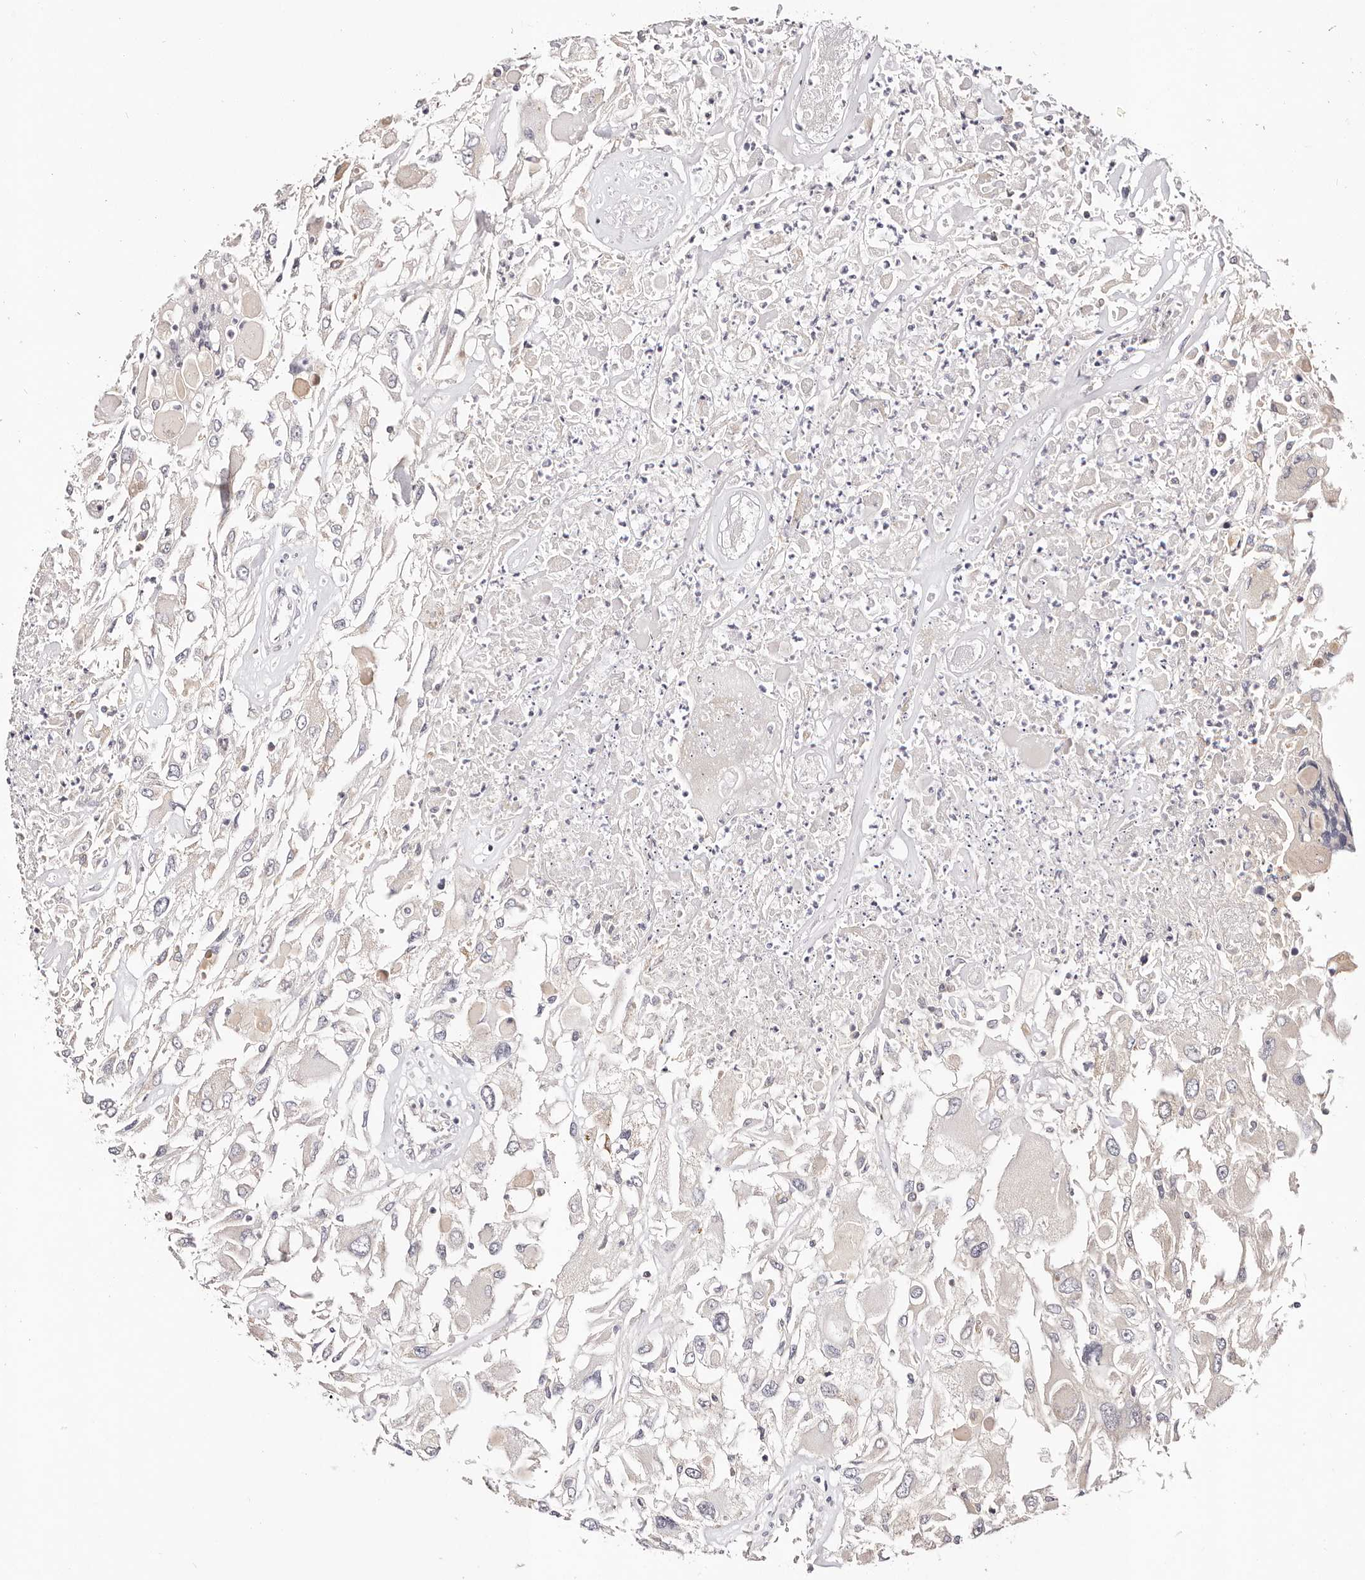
{"staining": {"intensity": "negative", "quantity": "none", "location": "none"}, "tissue": "renal cancer", "cell_type": "Tumor cells", "image_type": "cancer", "snomed": [{"axis": "morphology", "description": "Adenocarcinoma, NOS"}, {"axis": "topography", "description": "Kidney"}], "caption": "Human adenocarcinoma (renal) stained for a protein using IHC reveals no expression in tumor cells.", "gene": "GNA13", "patient": {"sex": "female", "age": 52}}